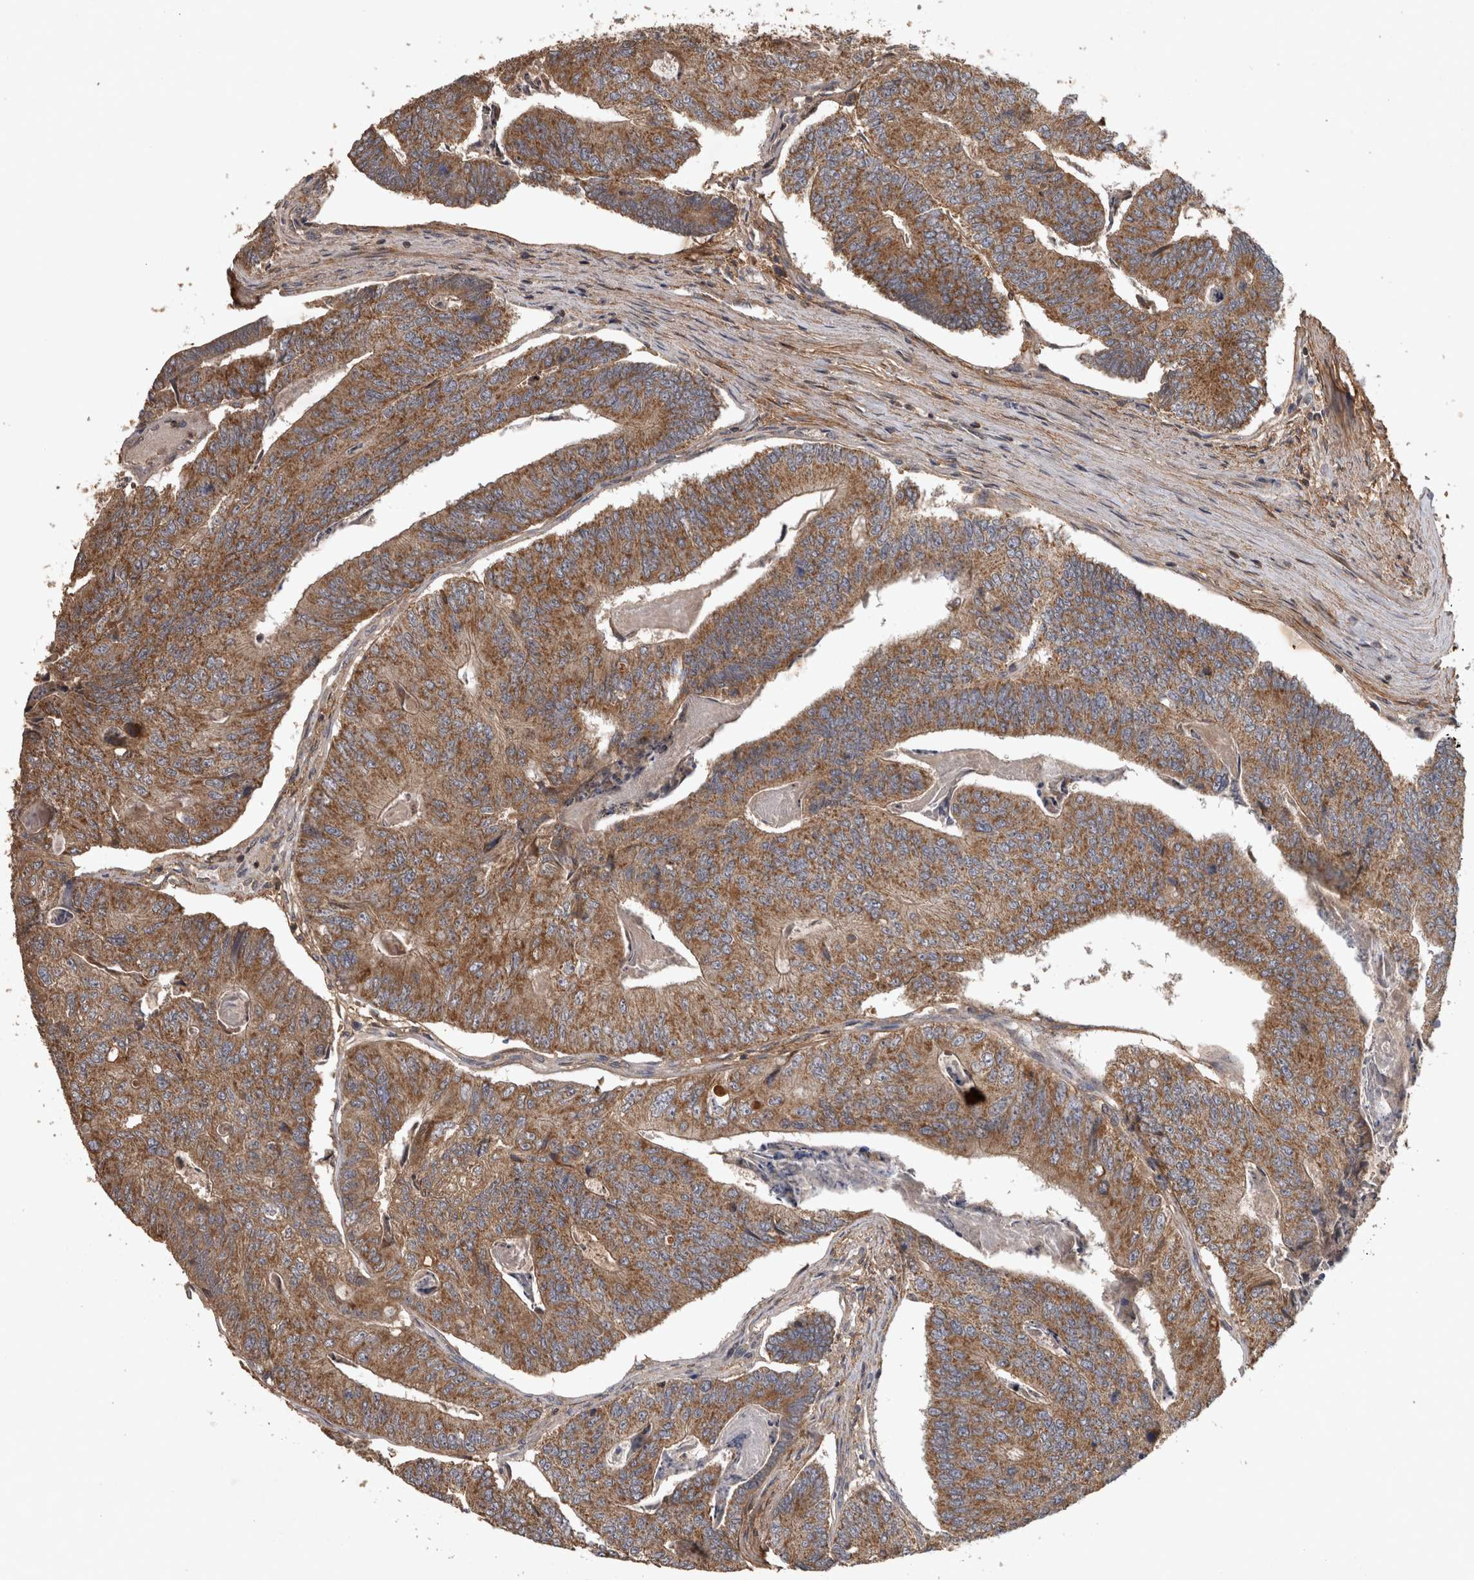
{"staining": {"intensity": "moderate", "quantity": ">75%", "location": "cytoplasmic/membranous"}, "tissue": "colorectal cancer", "cell_type": "Tumor cells", "image_type": "cancer", "snomed": [{"axis": "morphology", "description": "Adenocarcinoma, NOS"}, {"axis": "topography", "description": "Colon"}], "caption": "Colorectal cancer stained with a brown dye displays moderate cytoplasmic/membranous positive staining in about >75% of tumor cells.", "gene": "TRMT61B", "patient": {"sex": "female", "age": 67}}